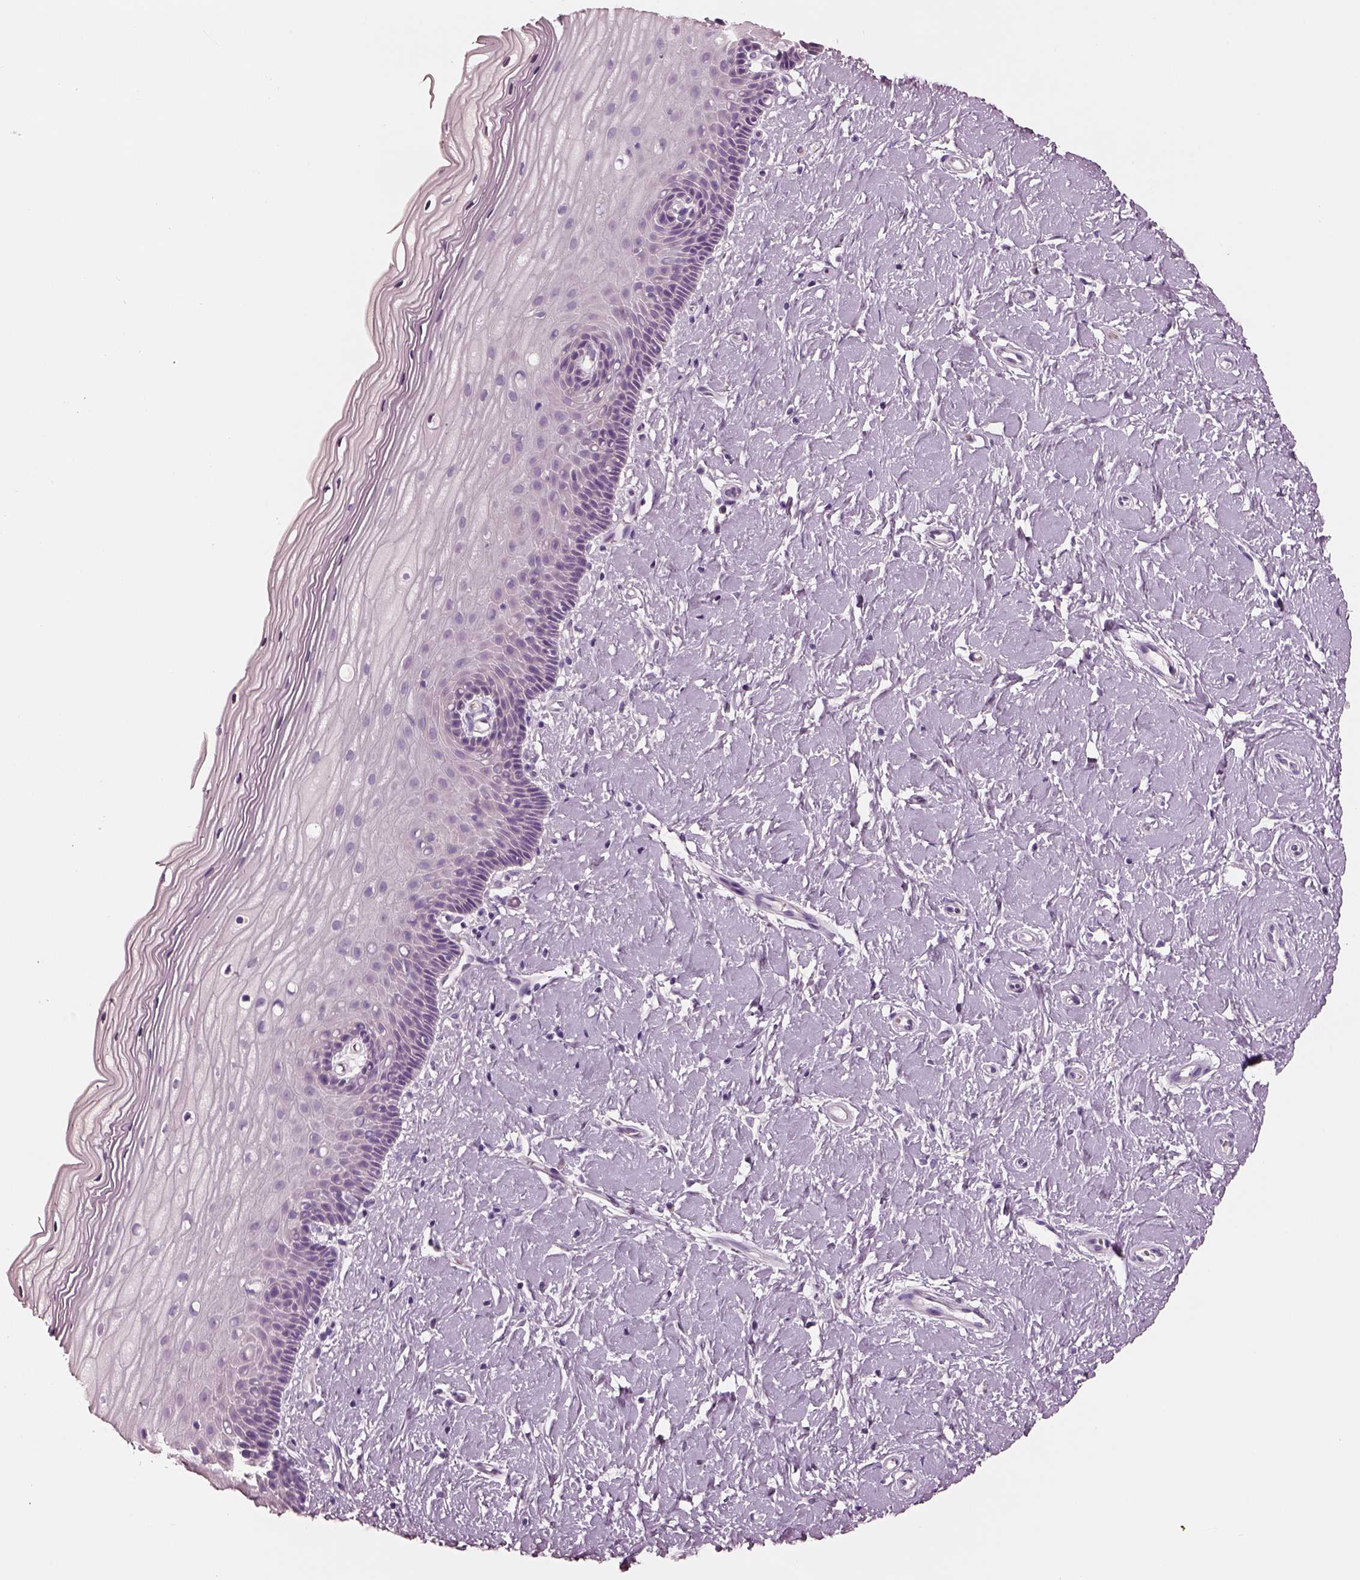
{"staining": {"intensity": "negative", "quantity": "none", "location": "none"}, "tissue": "cervix", "cell_type": "Glandular cells", "image_type": "normal", "snomed": [{"axis": "morphology", "description": "Normal tissue, NOS"}, {"axis": "topography", "description": "Cervix"}], "caption": "The micrograph exhibits no significant staining in glandular cells of cervix. The staining is performed using DAB brown chromogen with nuclei counter-stained in using hematoxylin.", "gene": "ELSPBP1", "patient": {"sex": "female", "age": 37}}